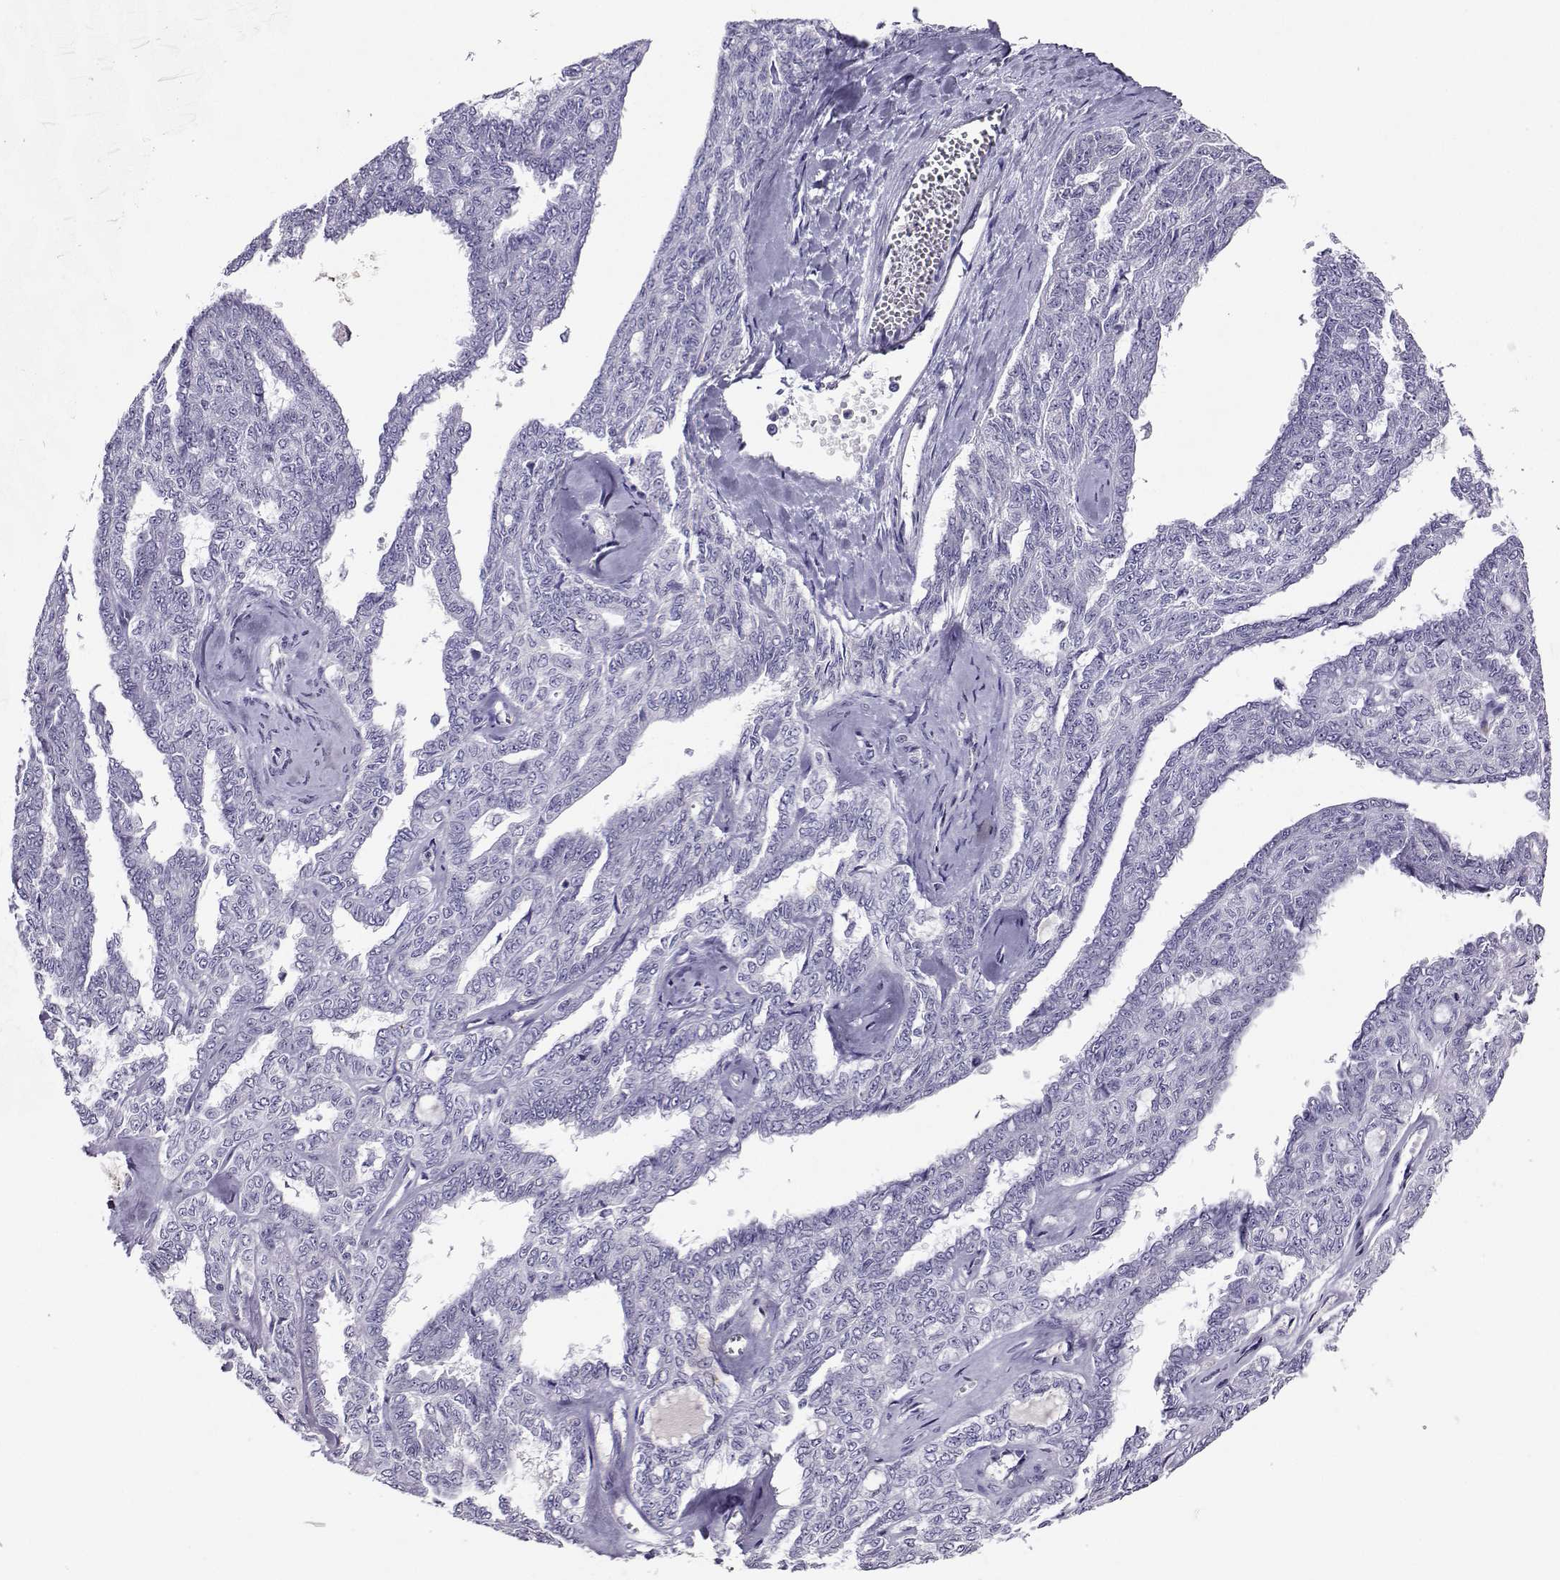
{"staining": {"intensity": "negative", "quantity": "none", "location": "none"}, "tissue": "ovarian cancer", "cell_type": "Tumor cells", "image_type": "cancer", "snomed": [{"axis": "morphology", "description": "Cystadenocarcinoma, serous, NOS"}, {"axis": "topography", "description": "Ovary"}], "caption": "Serous cystadenocarcinoma (ovarian) was stained to show a protein in brown. There is no significant positivity in tumor cells.", "gene": "GRIK4", "patient": {"sex": "female", "age": 71}}